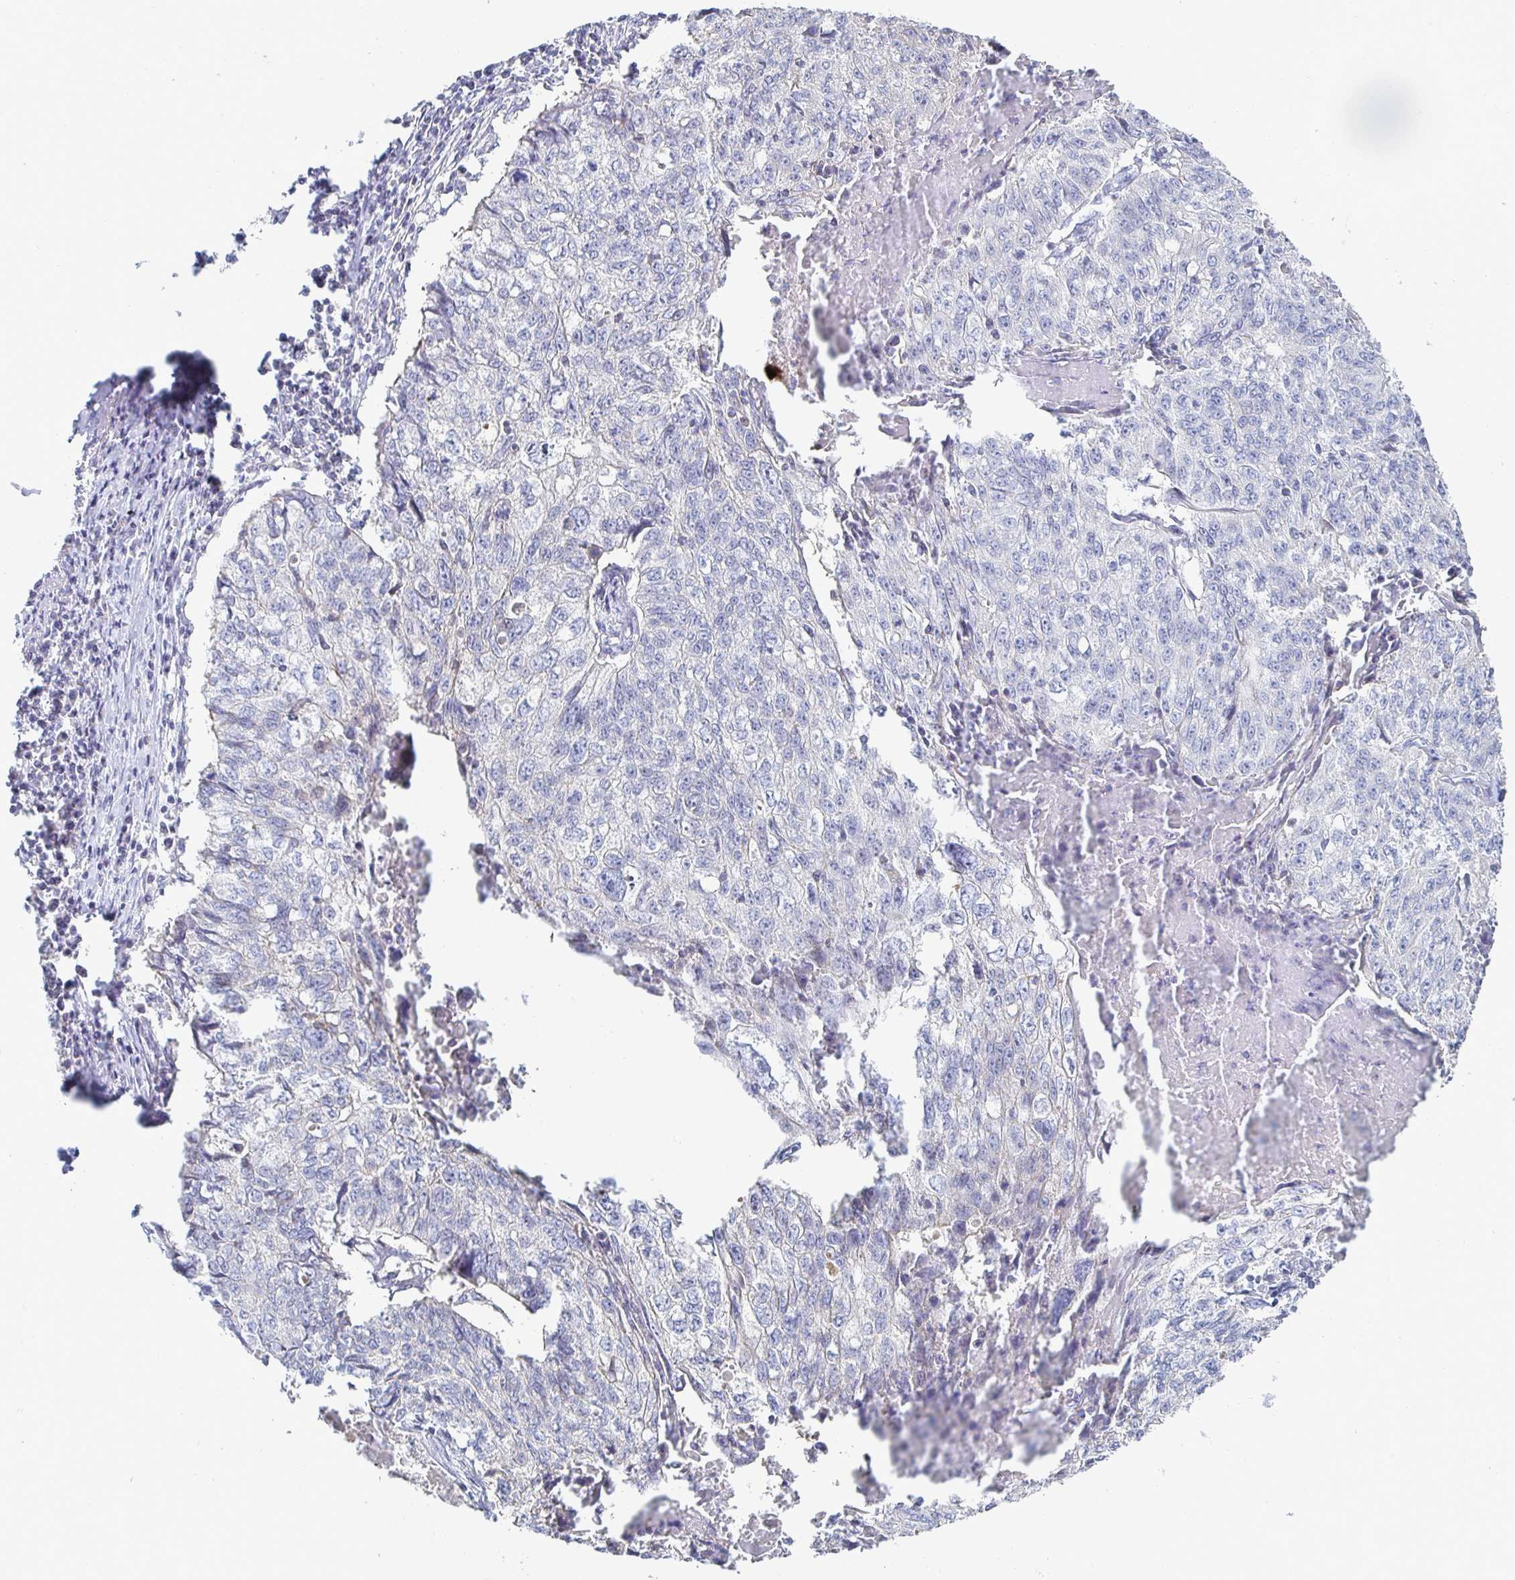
{"staining": {"intensity": "negative", "quantity": "none", "location": "none"}, "tissue": "lung cancer", "cell_type": "Tumor cells", "image_type": "cancer", "snomed": [{"axis": "morphology", "description": "Normal morphology"}, {"axis": "morphology", "description": "Aneuploidy"}, {"axis": "morphology", "description": "Squamous cell carcinoma, NOS"}, {"axis": "topography", "description": "Lymph node"}, {"axis": "topography", "description": "Lung"}], "caption": "Immunohistochemistry (IHC) micrograph of lung cancer stained for a protein (brown), which reveals no positivity in tumor cells. (IHC, brightfield microscopy, high magnification).", "gene": "PIK3CD", "patient": {"sex": "female", "age": 76}}